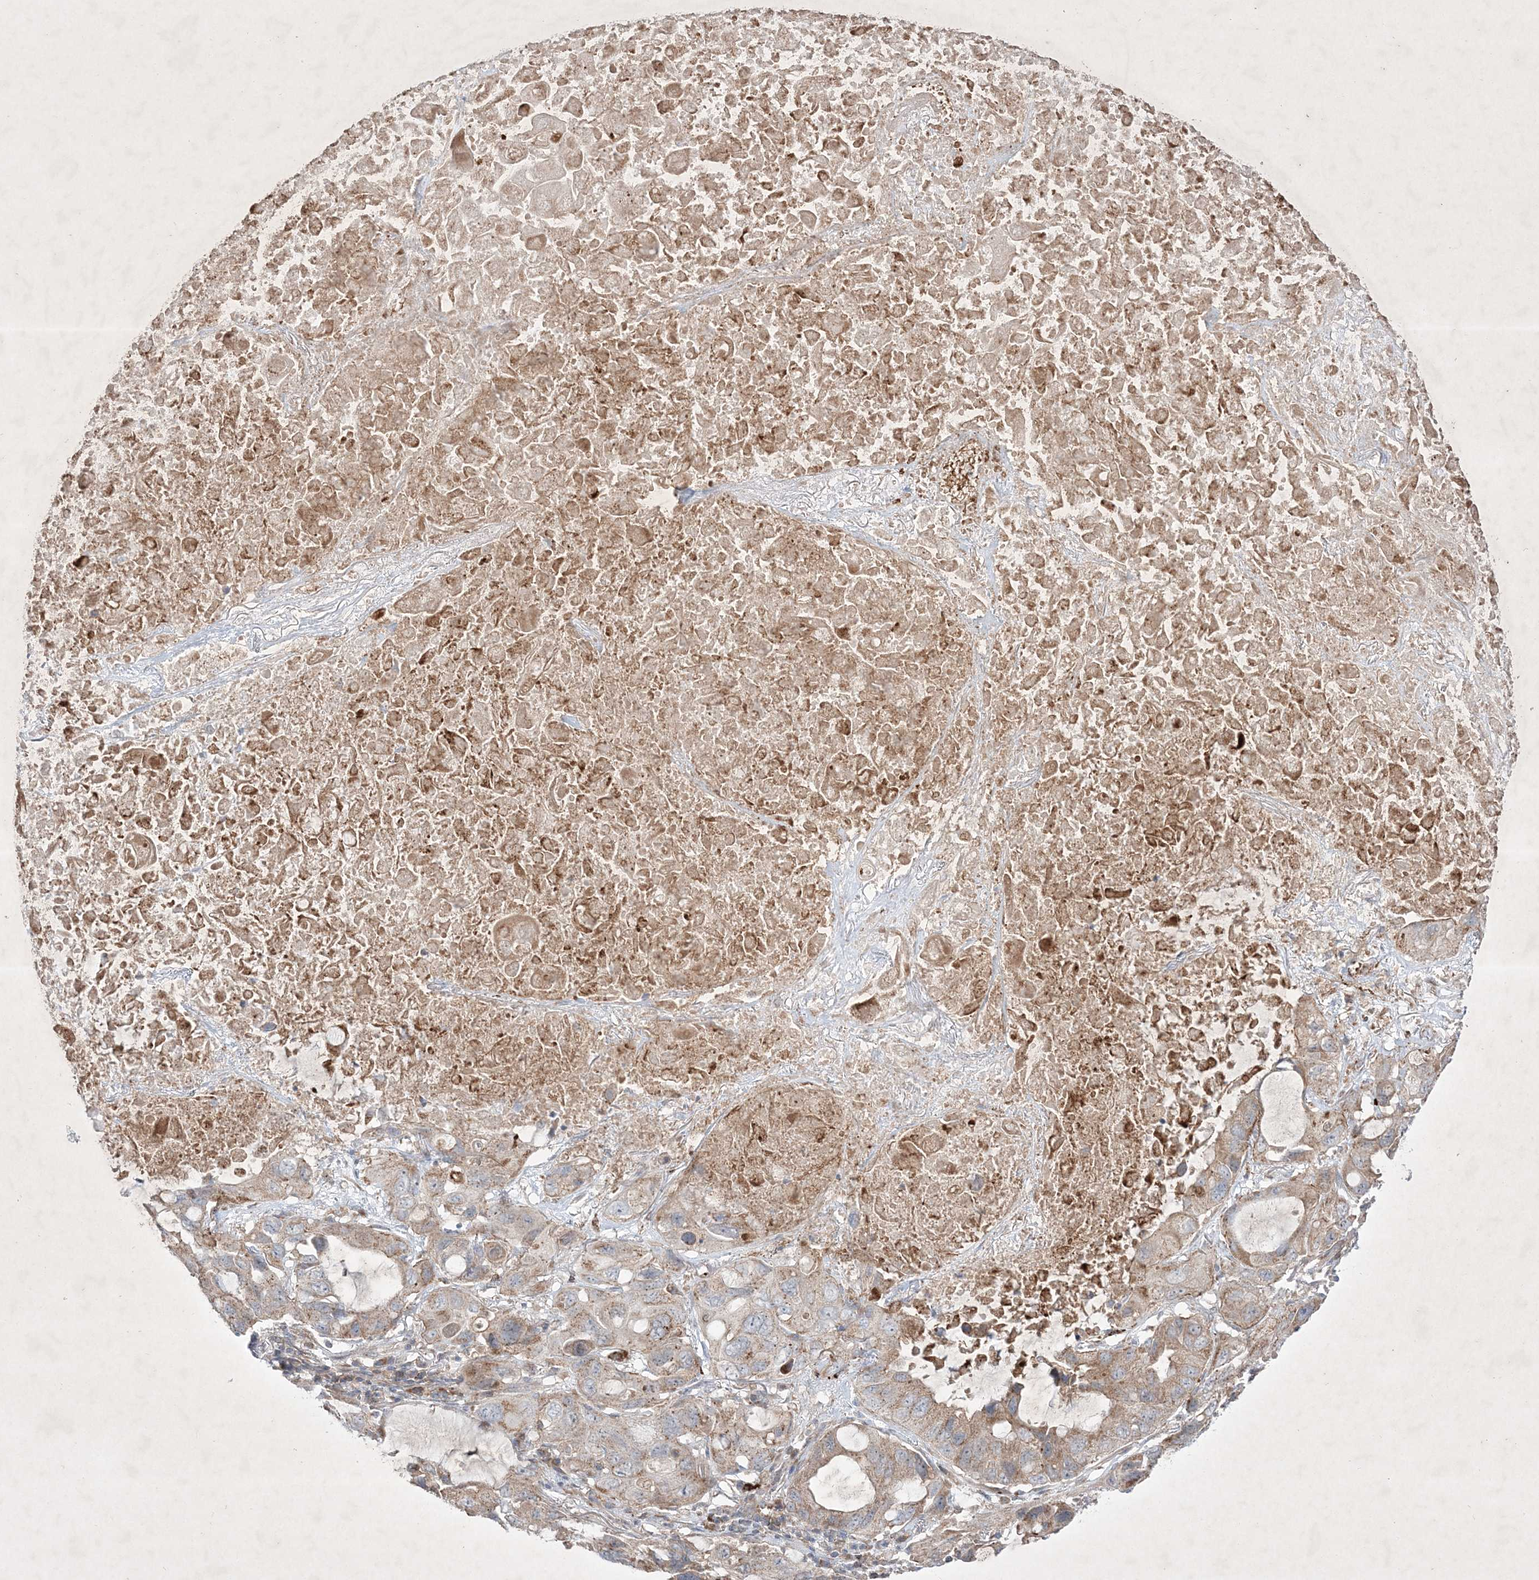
{"staining": {"intensity": "weak", "quantity": "25%-75%", "location": "cytoplasmic/membranous"}, "tissue": "lung cancer", "cell_type": "Tumor cells", "image_type": "cancer", "snomed": [{"axis": "morphology", "description": "Squamous cell carcinoma, NOS"}, {"axis": "topography", "description": "Lung"}], "caption": "A histopathology image of squamous cell carcinoma (lung) stained for a protein shows weak cytoplasmic/membranous brown staining in tumor cells. (DAB = brown stain, brightfield microscopy at high magnification).", "gene": "OPA1", "patient": {"sex": "female", "age": 73}}